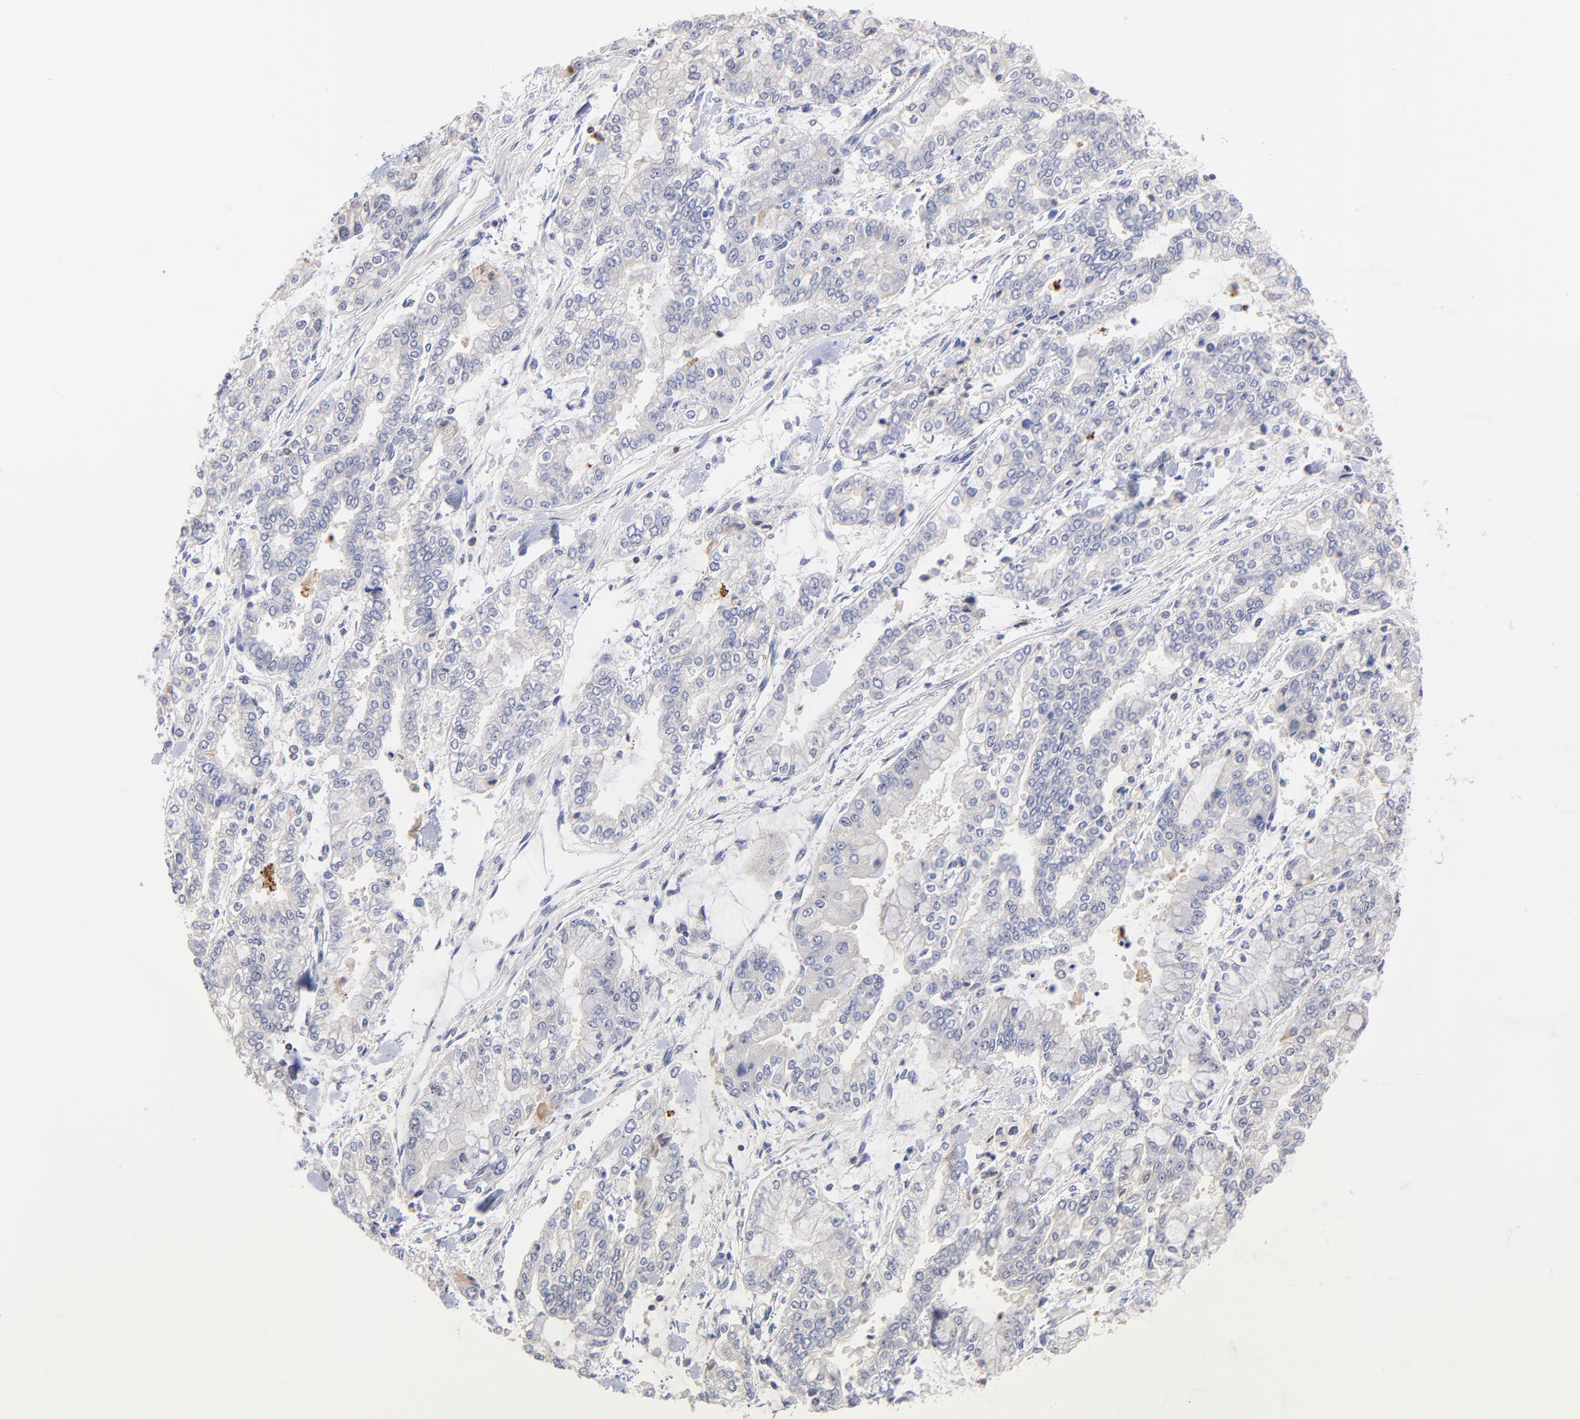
{"staining": {"intensity": "negative", "quantity": "none", "location": "none"}, "tissue": "stomach cancer", "cell_type": "Tumor cells", "image_type": "cancer", "snomed": [{"axis": "morphology", "description": "Normal tissue, NOS"}, {"axis": "morphology", "description": "Adenocarcinoma, NOS"}, {"axis": "topography", "description": "Stomach, upper"}, {"axis": "topography", "description": "Stomach"}], "caption": "This is a micrograph of immunohistochemistry staining of stomach cancer (adenocarcinoma), which shows no expression in tumor cells. The staining was performed using DAB (3,3'-diaminobenzidine) to visualize the protein expression in brown, while the nuclei were stained in blue with hematoxylin (Magnification: 20x).", "gene": "KREMEN2", "patient": {"sex": "male", "age": 76}}